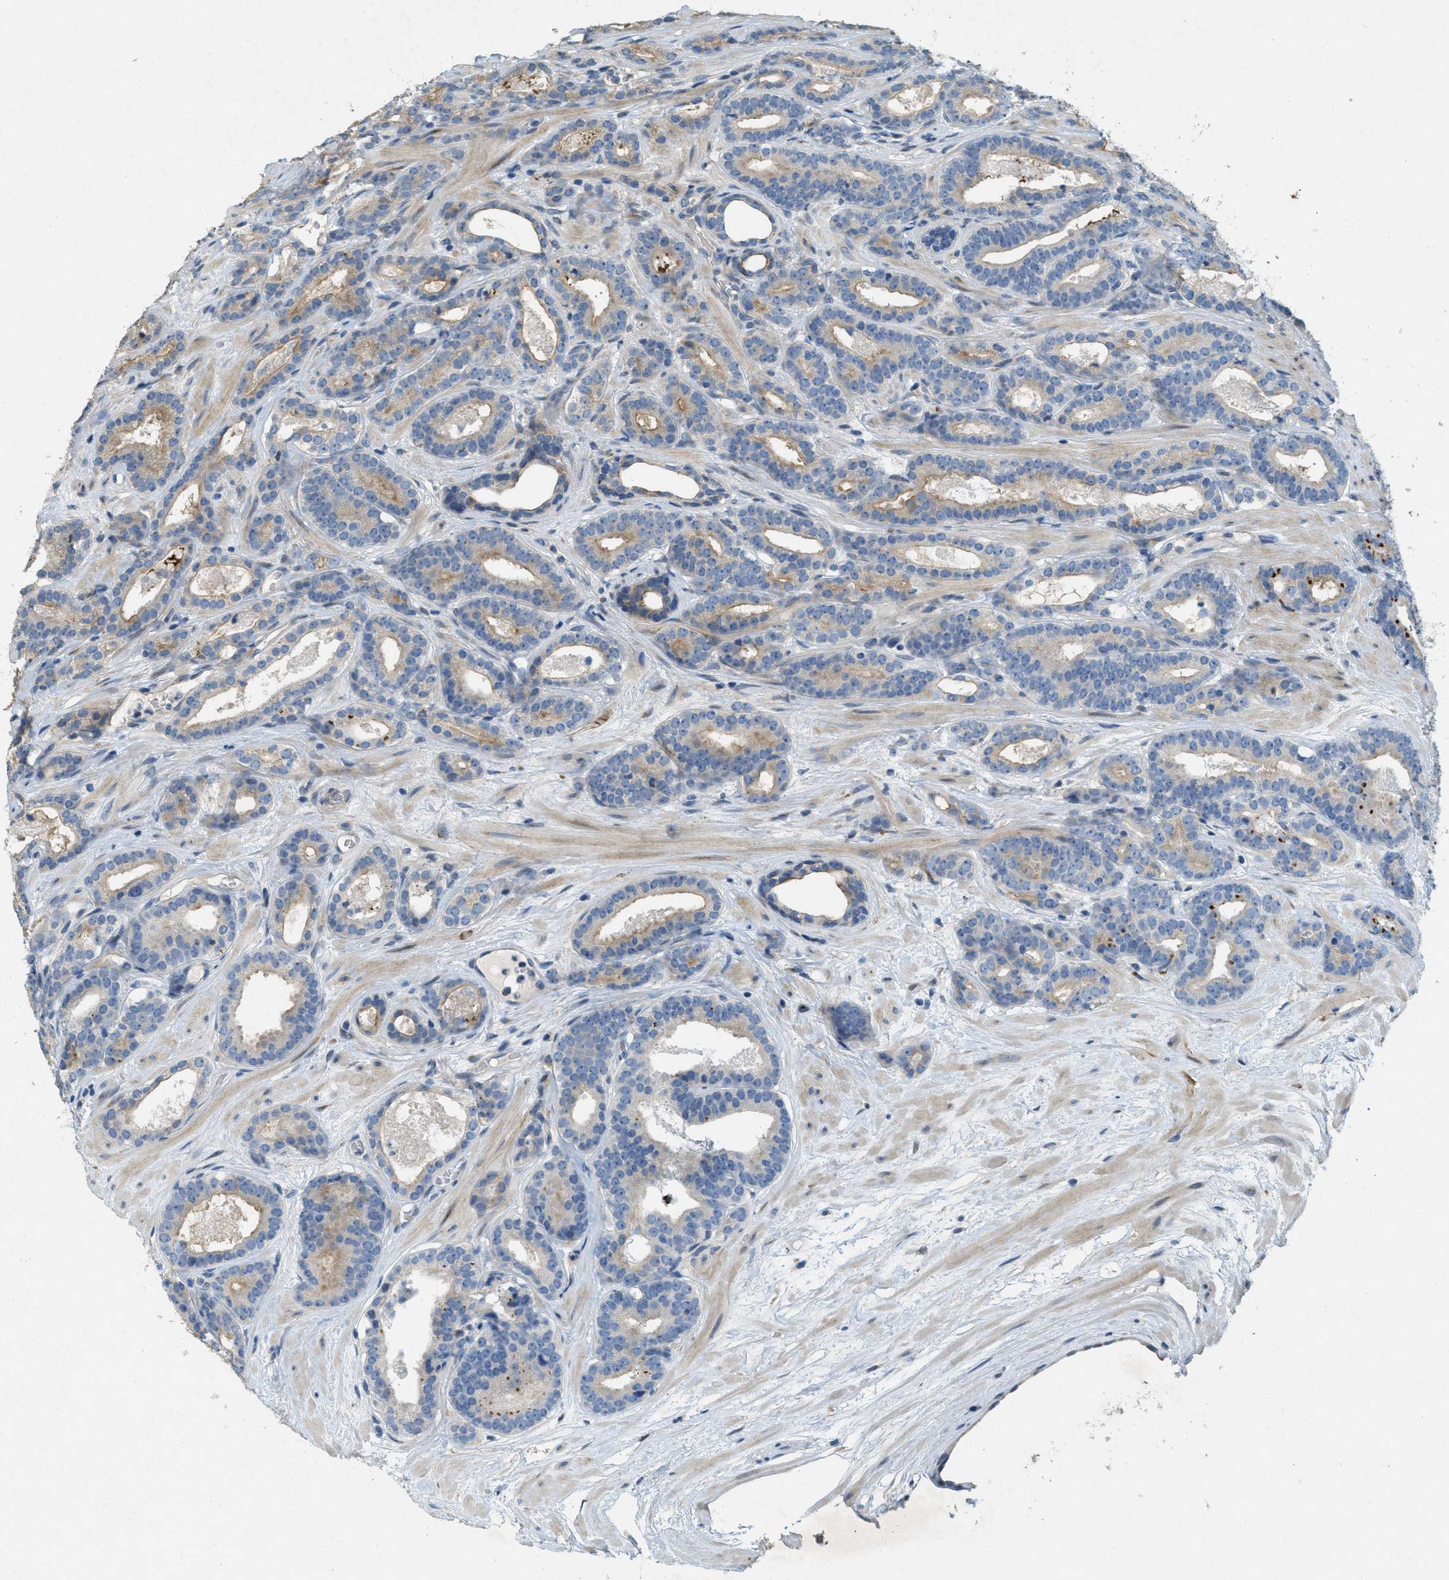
{"staining": {"intensity": "weak", "quantity": "25%-75%", "location": "cytoplasmic/membranous"}, "tissue": "prostate cancer", "cell_type": "Tumor cells", "image_type": "cancer", "snomed": [{"axis": "morphology", "description": "Adenocarcinoma, High grade"}, {"axis": "topography", "description": "Prostate"}], "caption": "Human prostate adenocarcinoma (high-grade) stained with a brown dye shows weak cytoplasmic/membranous positive expression in about 25%-75% of tumor cells.", "gene": "ADCY5", "patient": {"sex": "male", "age": 60}}